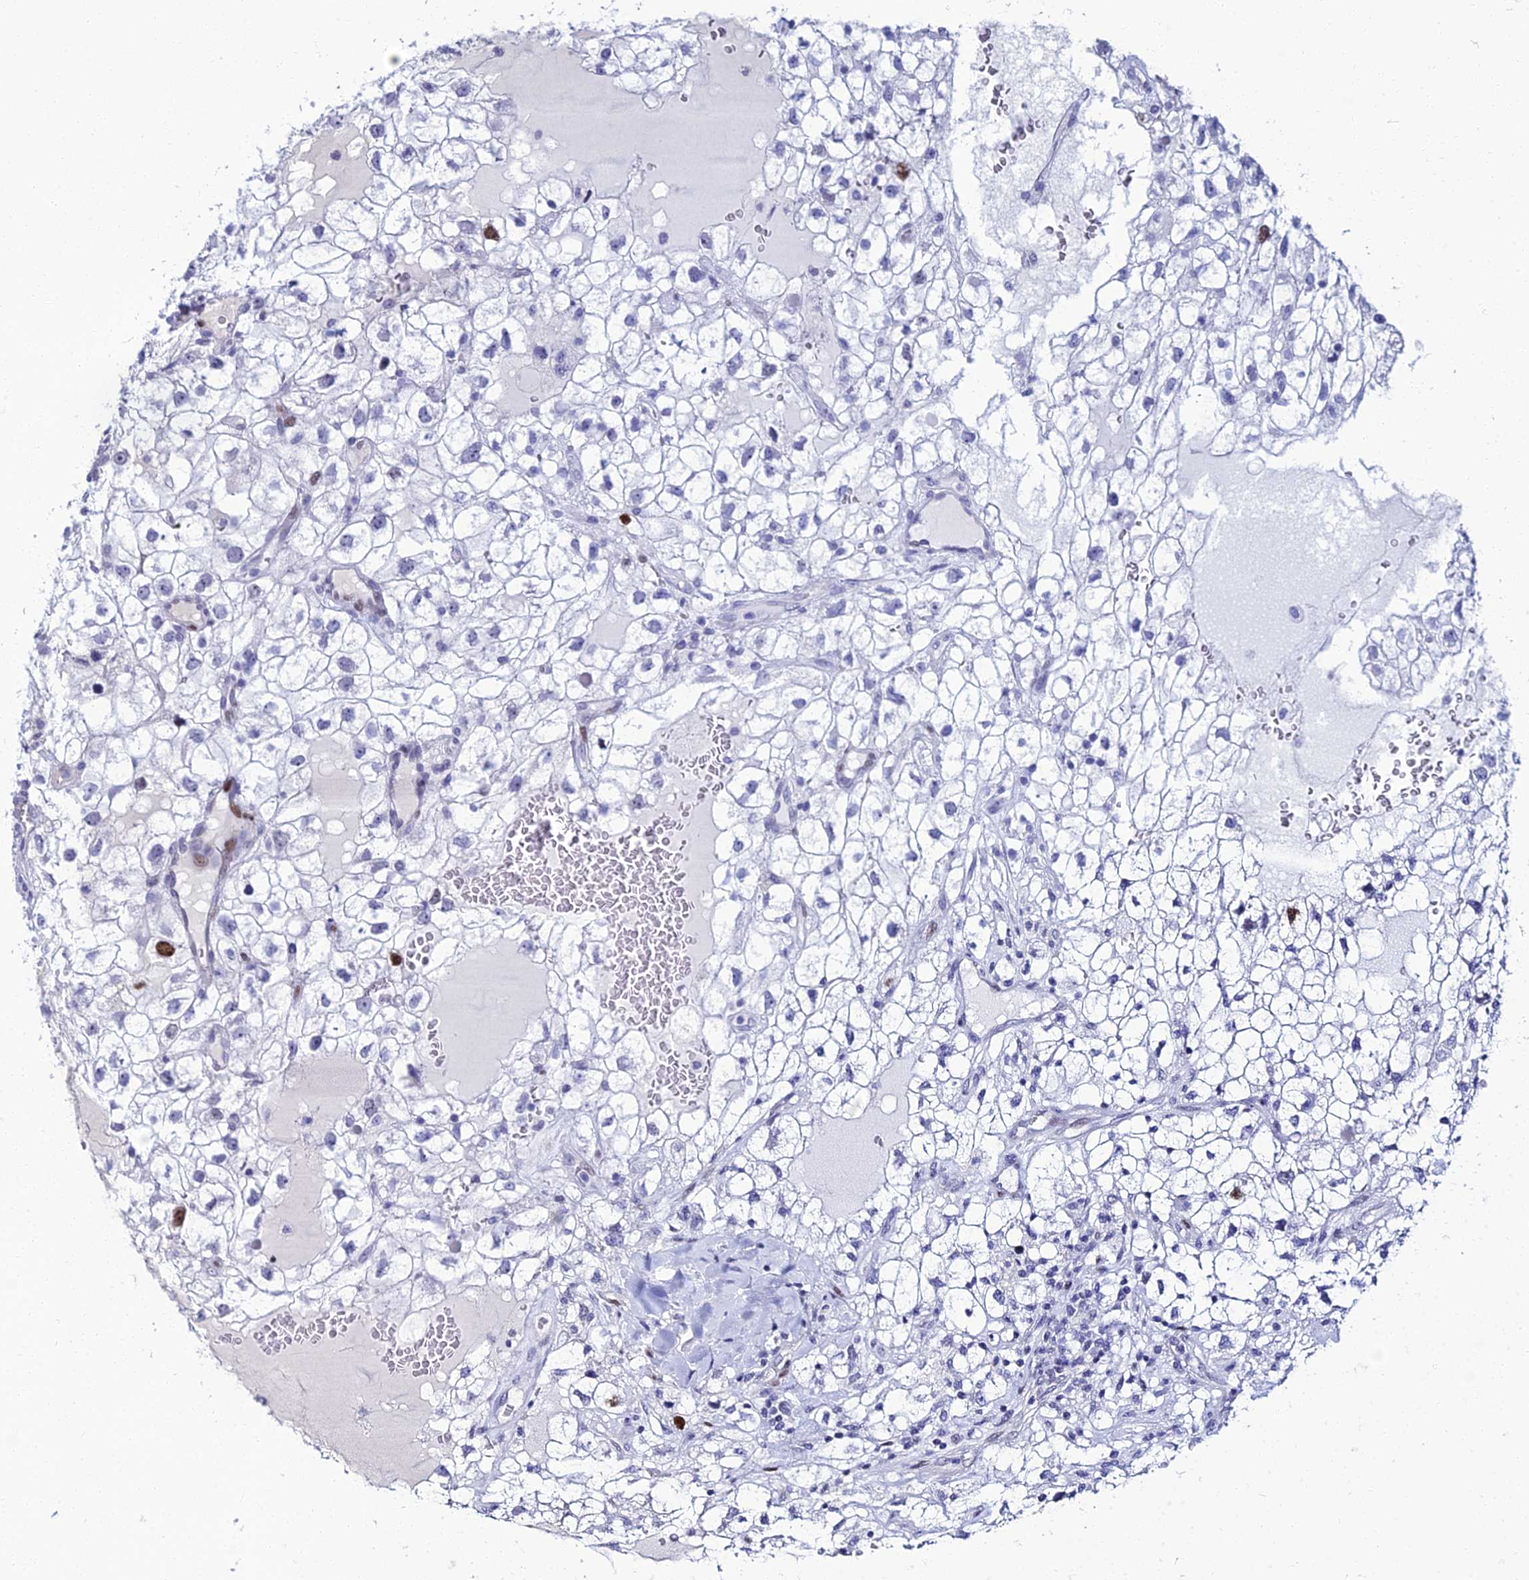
{"staining": {"intensity": "negative", "quantity": "none", "location": "none"}, "tissue": "renal cancer", "cell_type": "Tumor cells", "image_type": "cancer", "snomed": [{"axis": "morphology", "description": "Adenocarcinoma, NOS"}, {"axis": "topography", "description": "Kidney"}], "caption": "This histopathology image is of adenocarcinoma (renal) stained with IHC to label a protein in brown with the nuclei are counter-stained blue. There is no positivity in tumor cells.", "gene": "TAF9B", "patient": {"sex": "male", "age": 59}}